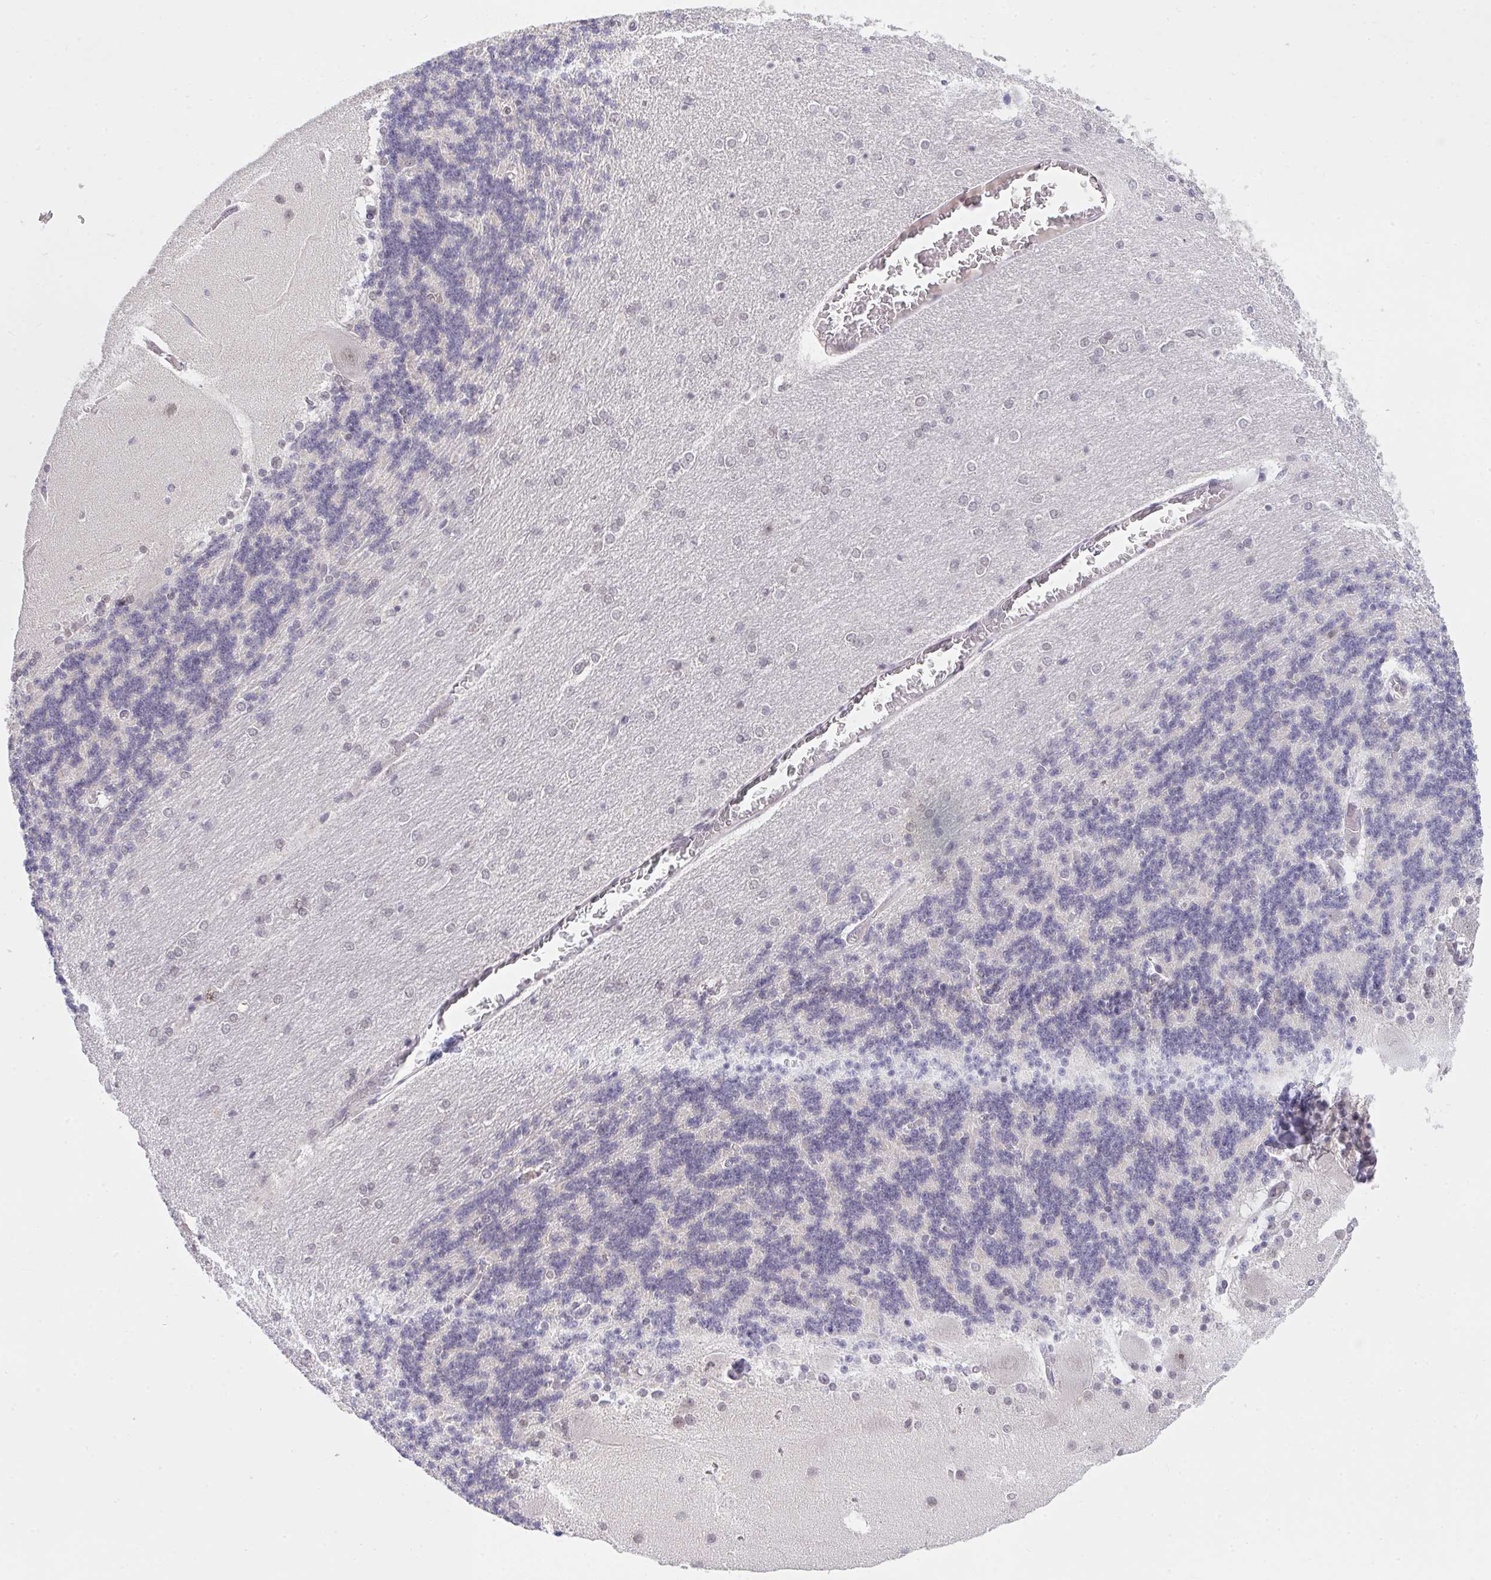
{"staining": {"intensity": "negative", "quantity": "none", "location": "none"}, "tissue": "cerebellum", "cell_type": "Cells in granular layer", "image_type": "normal", "snomed": [{"axis": "morphology", "description": "Normal tissue, NOS"}, {"axis": "topography", "description": "Cerebellum"}], "caption": "Image shows no significant protein positivity in cells in granular layer of unremarkable cerebellum. (DAB immunohistochemistry (IHC) visualized using brightfield microscopy, high magnification).", "gene": "RFC4", "patient": {"sex": "female", "age": 54}}